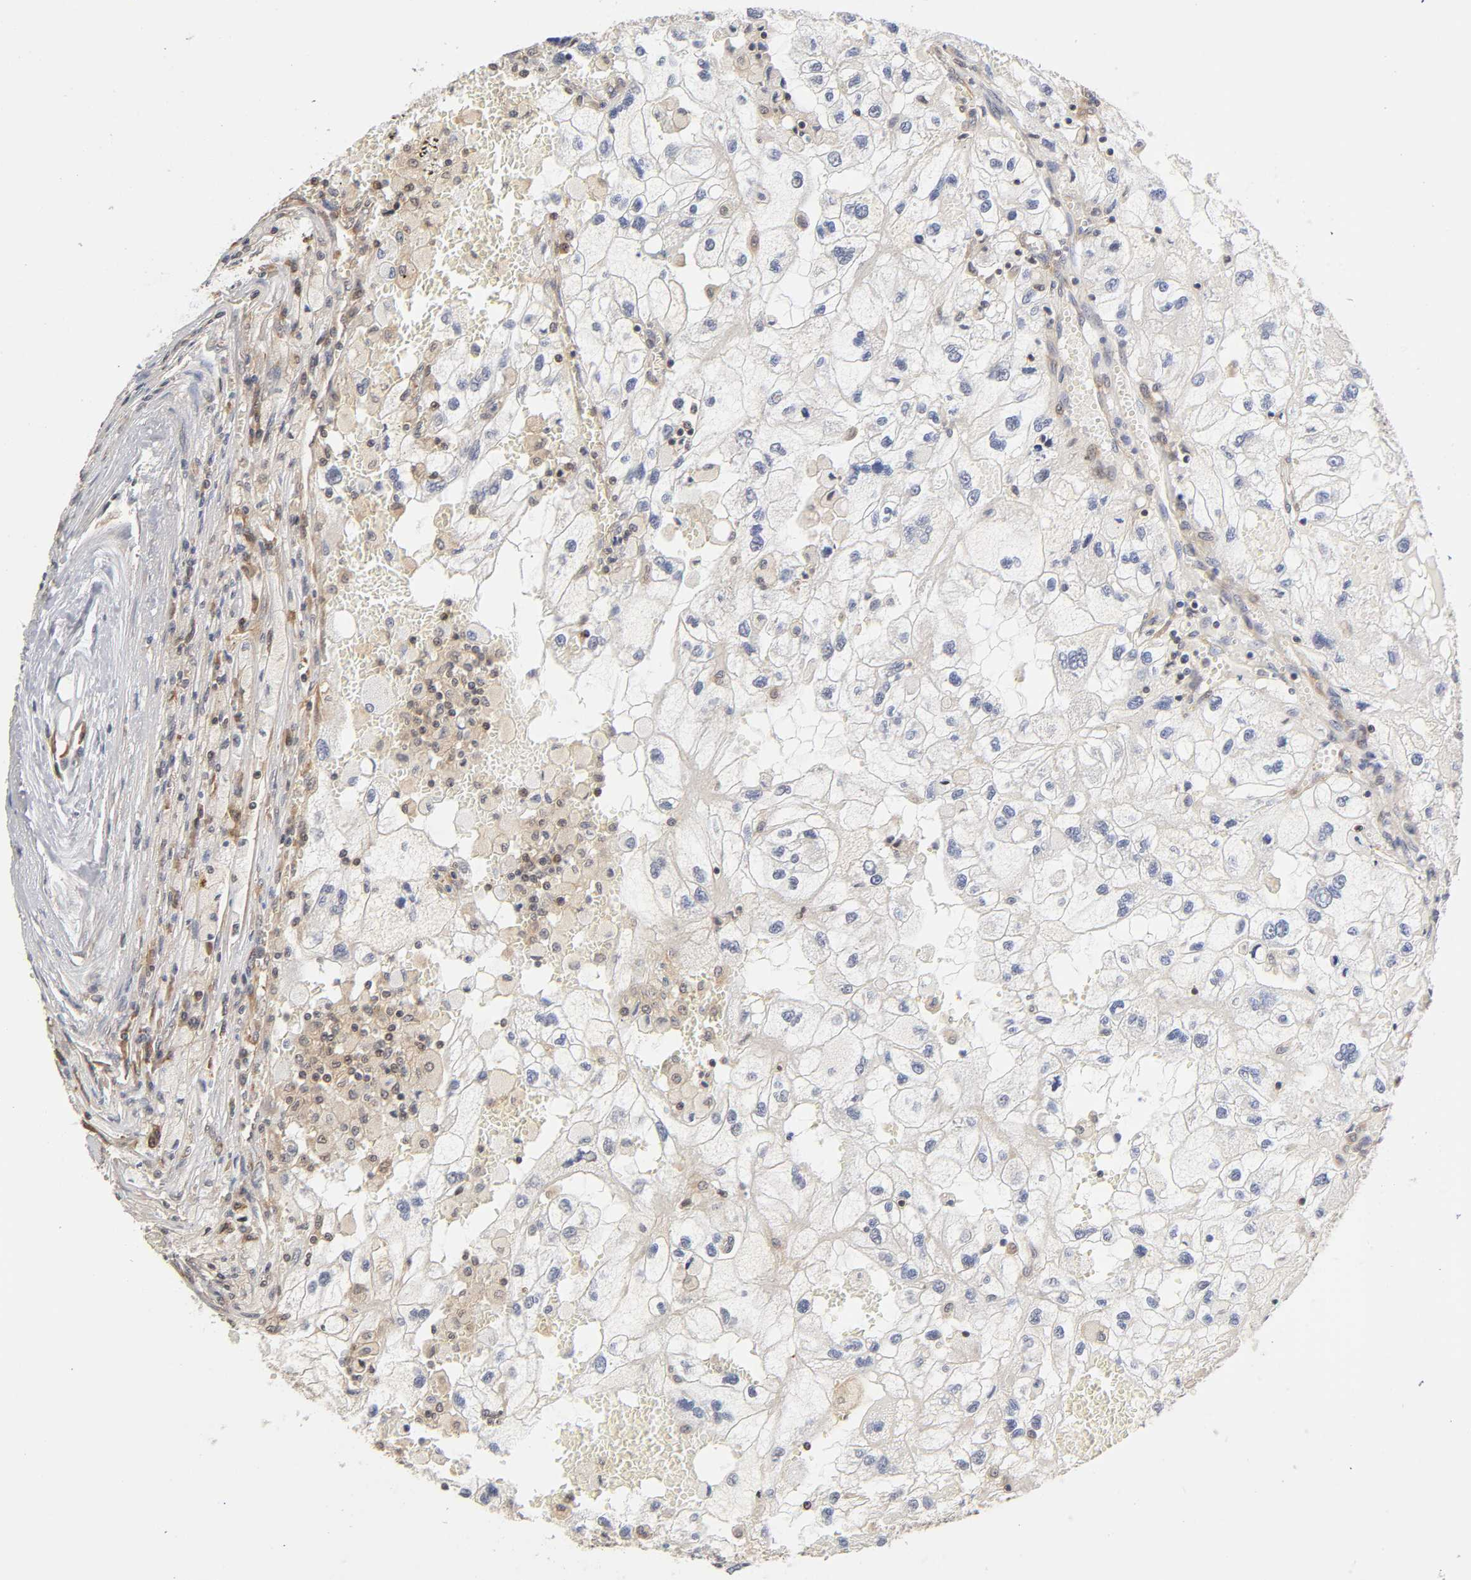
{"staining": {"intensity": "negative", "quantity": "none", "location": "none"}, "tissue": "renal cancer", "cell_type": "Tumor cells", "image_type": "cancer", "snomed": [{"axis": "morphology", "description": "Normal tissue, NOS"}, {"axis": "morphology", "description": "Adenocarcinoma, NOS"}, {"axis": "topography", "description": "Kidney"}], "caption": "Immunohistochemistry (IHC) of renal cancer shows no expression in tumor cells.", "gene": "PDE5A", "patient": {"sex": "male", "age": 71}}